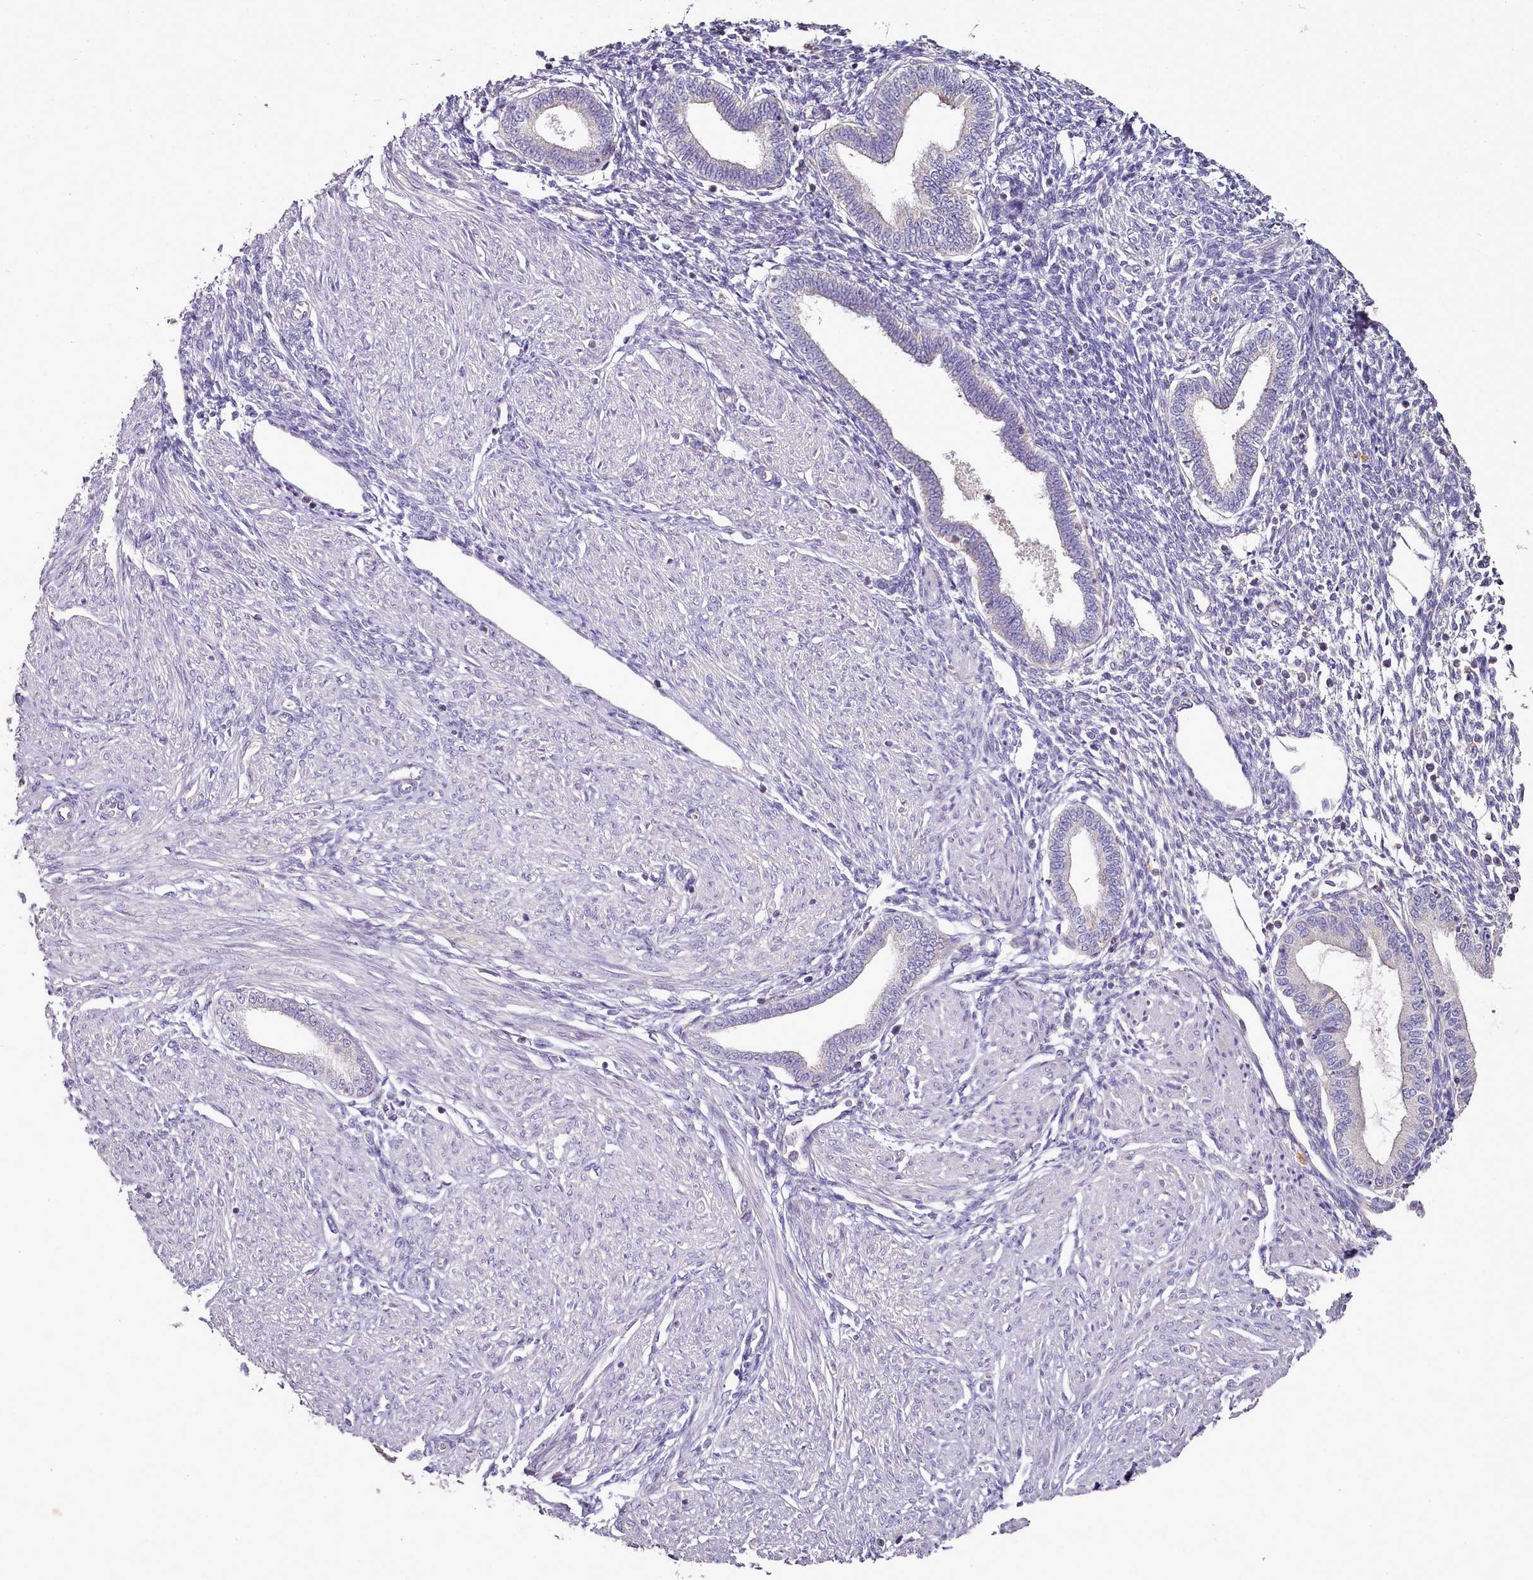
{"staining": {"intensity": "negative", "quantity": "none", "location": "none"}, "tissue": "endometrium", "cell_type": "Cells in endometrial stroma", "image_type": "normal", "snomed": [{"axis": "morphology", "description": "Normal tissue, NOS"}, {"axis": "topography", "description": "Endometrium"}], "caption": "The image reveals no significant expression in cells in endometrial stroma of endometrium.", "gene": "ACSS1", "patient": {"sex": "female", "age": 53}}